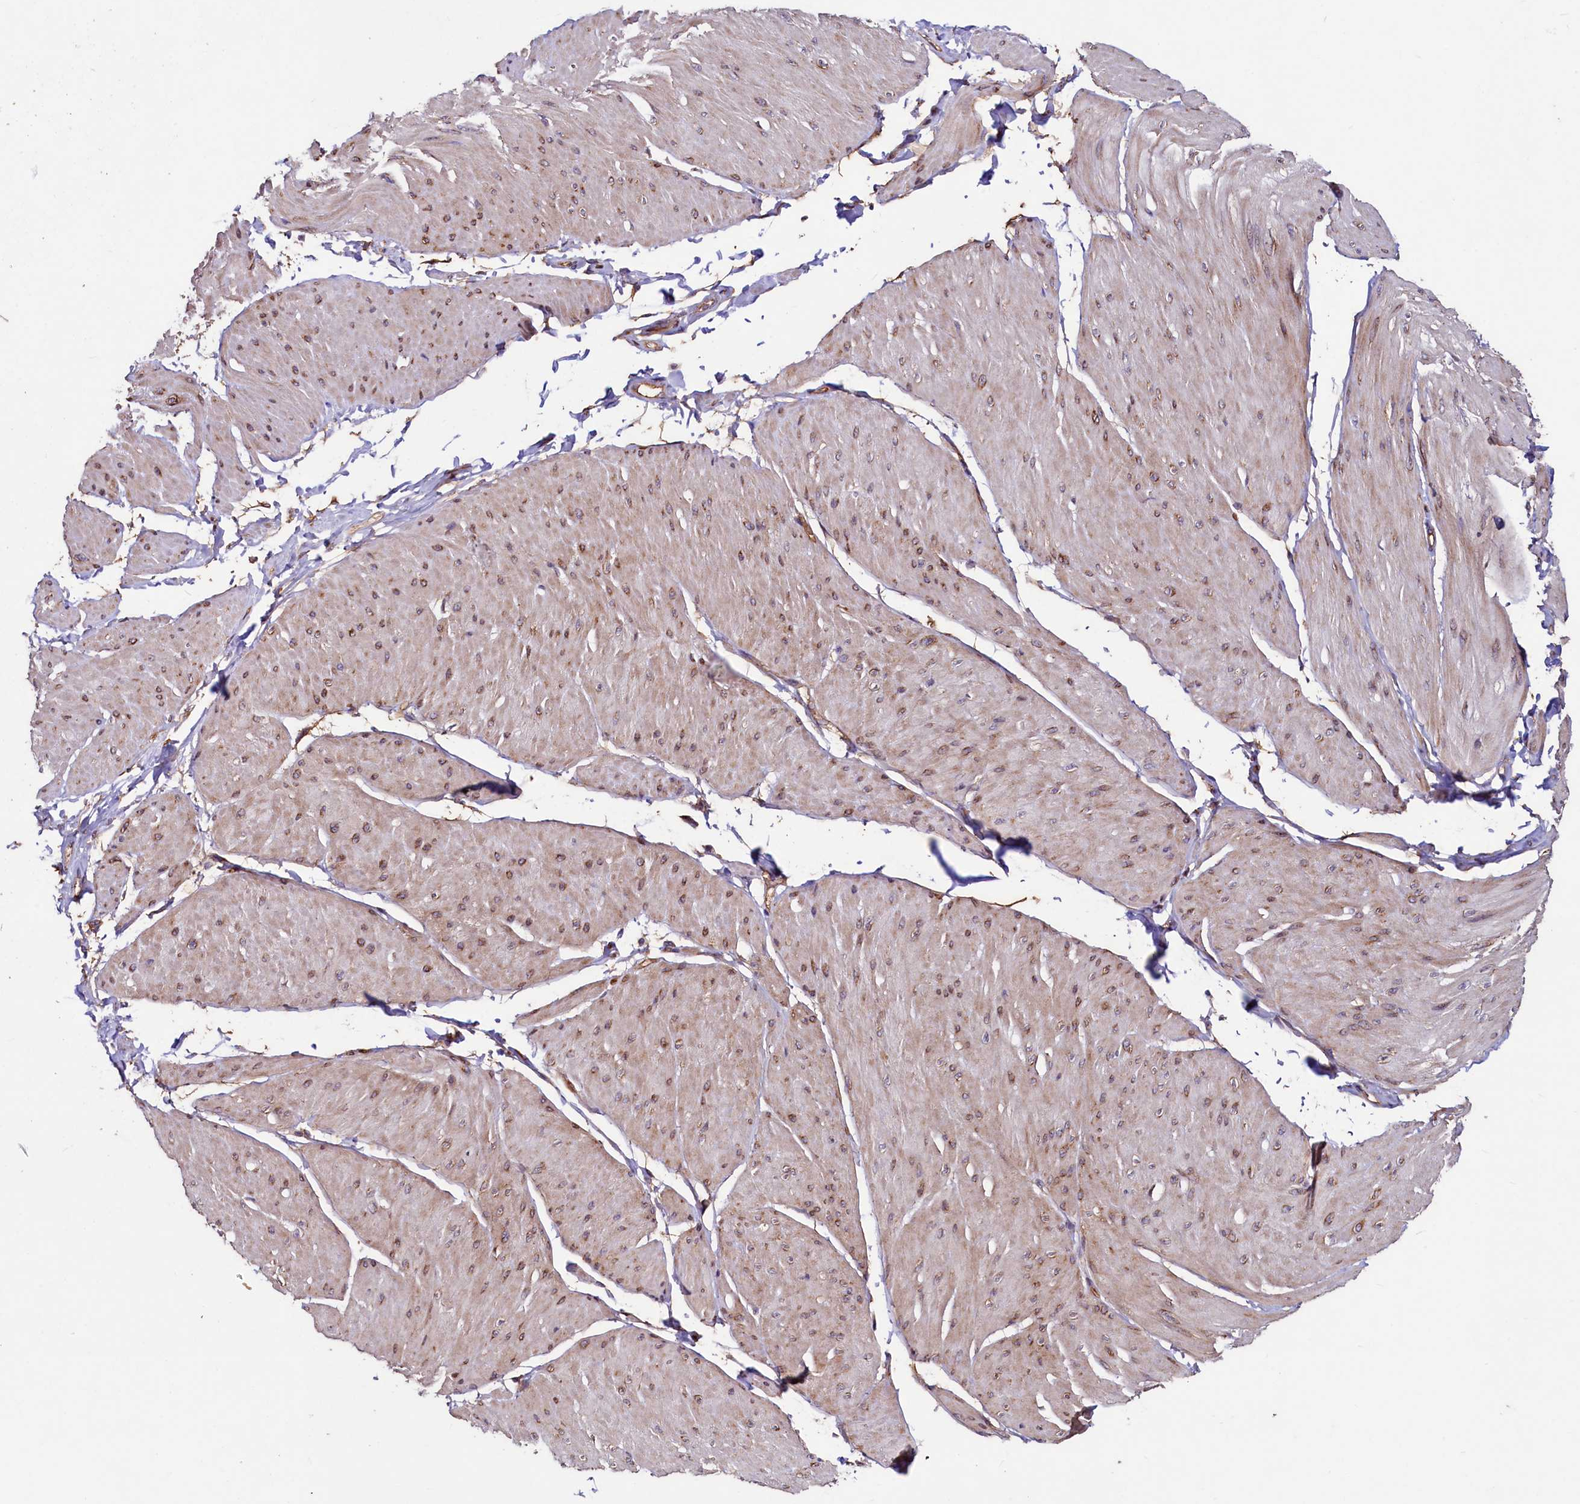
{"staining": {"intensity": "weak", "quantity": ">75%", "location": "cytoplasmic/membranous,nuclear"}, "tissue": "smooth muscle", "cell_type": "Smooth muscle cells", "image_type": "normal", "snomed": [{"axis": "morphology", "description": "Urothelial carcinoma, High grade"}, {"axis": "topography", "description": "Urinary bladder"}], "caption": "This photomicrograph shows immunohistochemistry (IHC) staining of unremarkable smooth muscle, with low weak cytoplasmic/membranous,nuclear expression in about >75% of smooth muscle cells.", "gene": "PALM", "patient": {"sex": "male", "age": 46}}